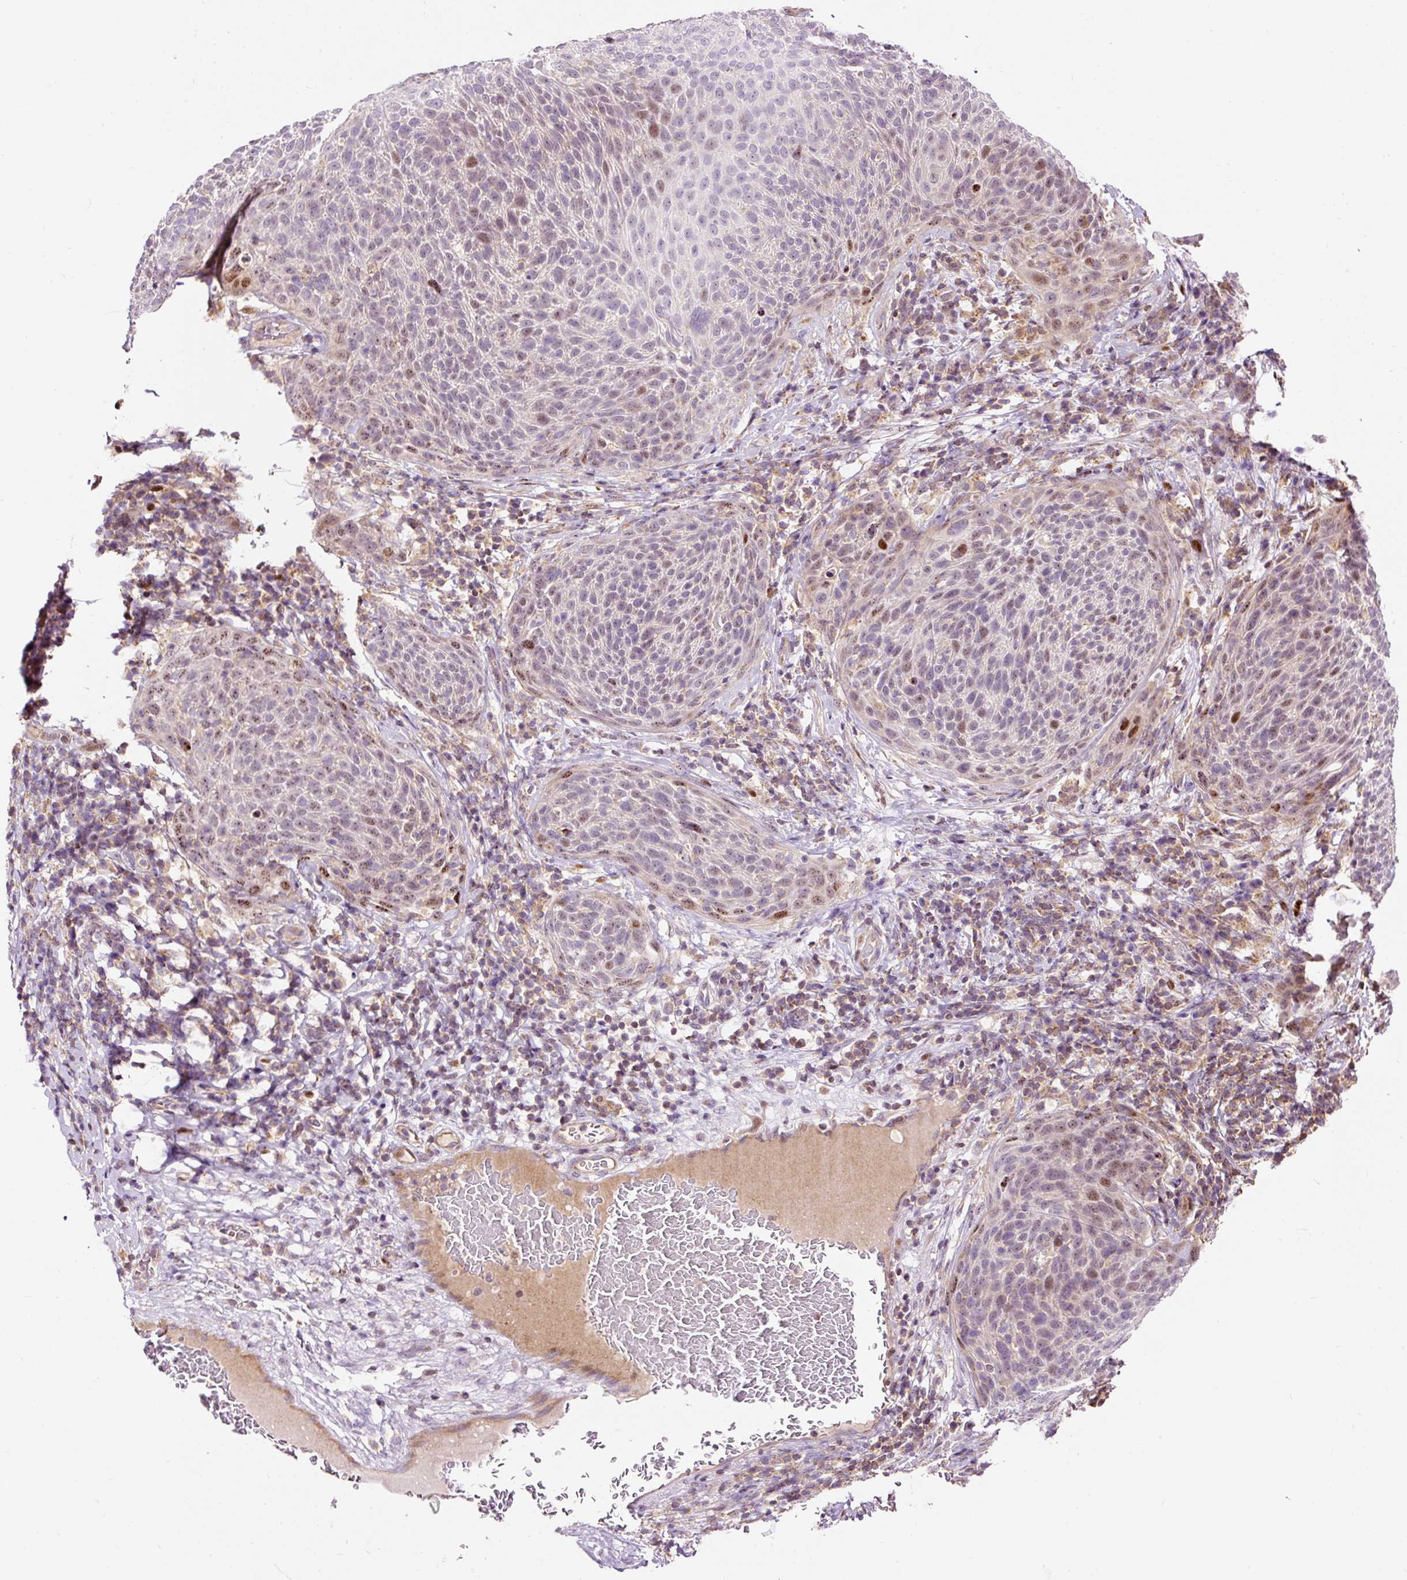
{"staining": {"intensity": "moderate", "quantity": "<25%", "location": "nuclear"}, "tissue": "cervical cancer", "cell_type": "Tumor cells", "image_type": "cancer", "snomed": [{"axis": "morphology", "description": "Squamous cell carcinoma, NOS"}, {"axis": "topography", "description": "Cervix"}], "caption": "Tumor cells display low levels of moderate nuclear staining in approximately <25% of cells in human cervical squamous cell carcinoma.", "gene": "BOLA3", "patient": {"sex": "female", "age": 31}}